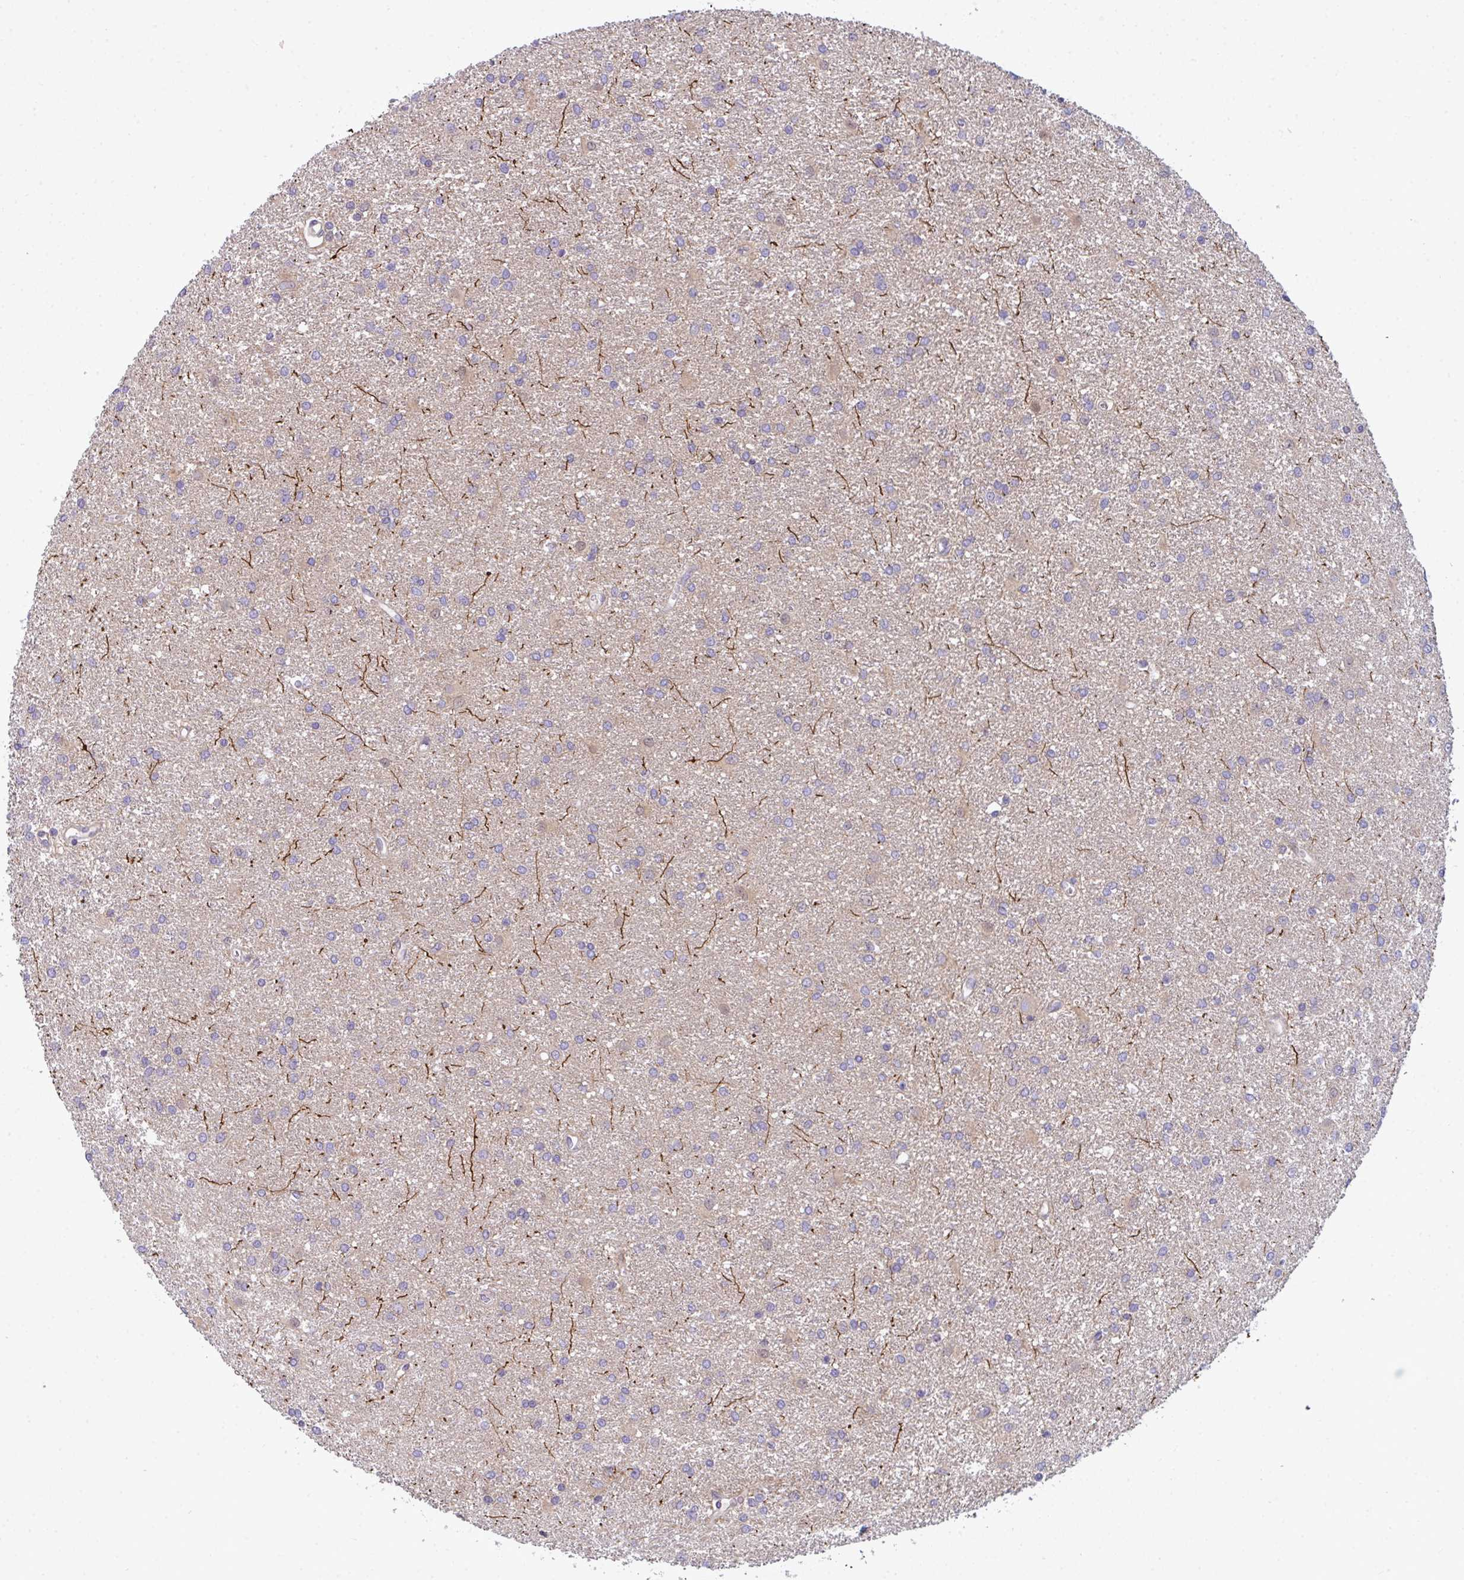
{"staining": {"intensity": "negative", "quantity": "none", "location": "none"}, "tissue": "glioma", "cell_type": "Tumor cells", "image_type": "cancer", "snomed": [{"axis": "morphology", "description": "Glioma, malignant, High grade"}, {"axis": "topography", "description": "Brain"}], "caption": "Glioma was stained to show a protein in brown. There is no significant positivity in tumor cells. Brightfield microscopy of immunohistochemistry (IHC) stained with DAB (brown) and hematoxylin (blue), captured at high magnification.", "gene": "SLC30A6", "patient": {"sex": "female", "age": 50}}